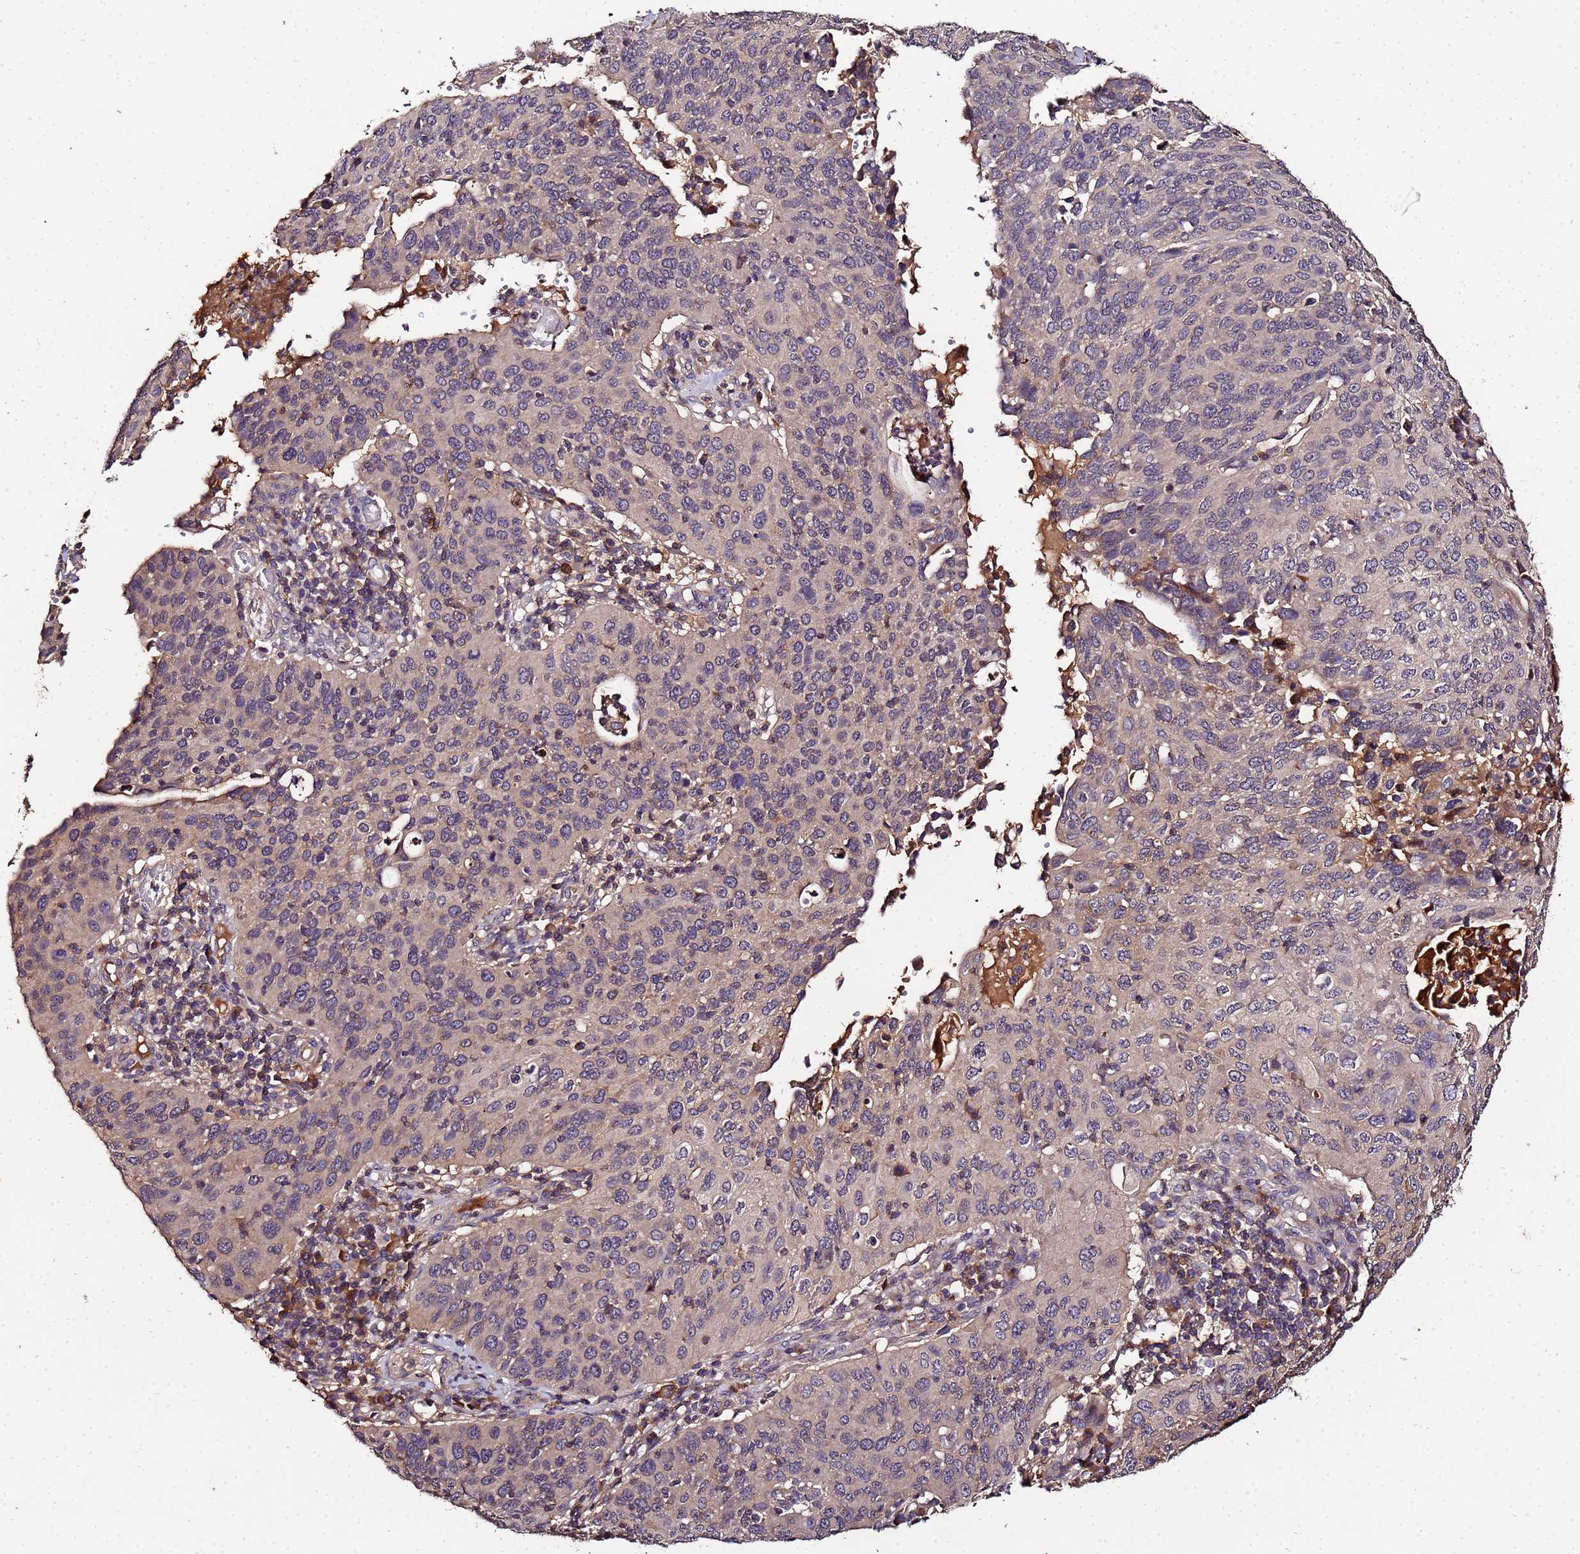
{"staining": {"intensity": "negative", "quantity": "none", "location": "none"}, "tissue": "cervical cancer", "cell_type": "Tumor cells", "image_type": "cancer", "snomed": [{"axis": "morphology", "description": "Squamous cell carcinoma, NOS"}, {"axis": "topography", "description": "Cervix"}], "caption": "High power microscopy histopathology image of an immunohistochemistry (IHC) photomicrograph of squamous cell carcinoma (cervical), revealing no significant positivity in tumor cells. Nuclei are stained in blue.", "gene": "MTERF1", "patient": {"sex": "female", "age": 36}}